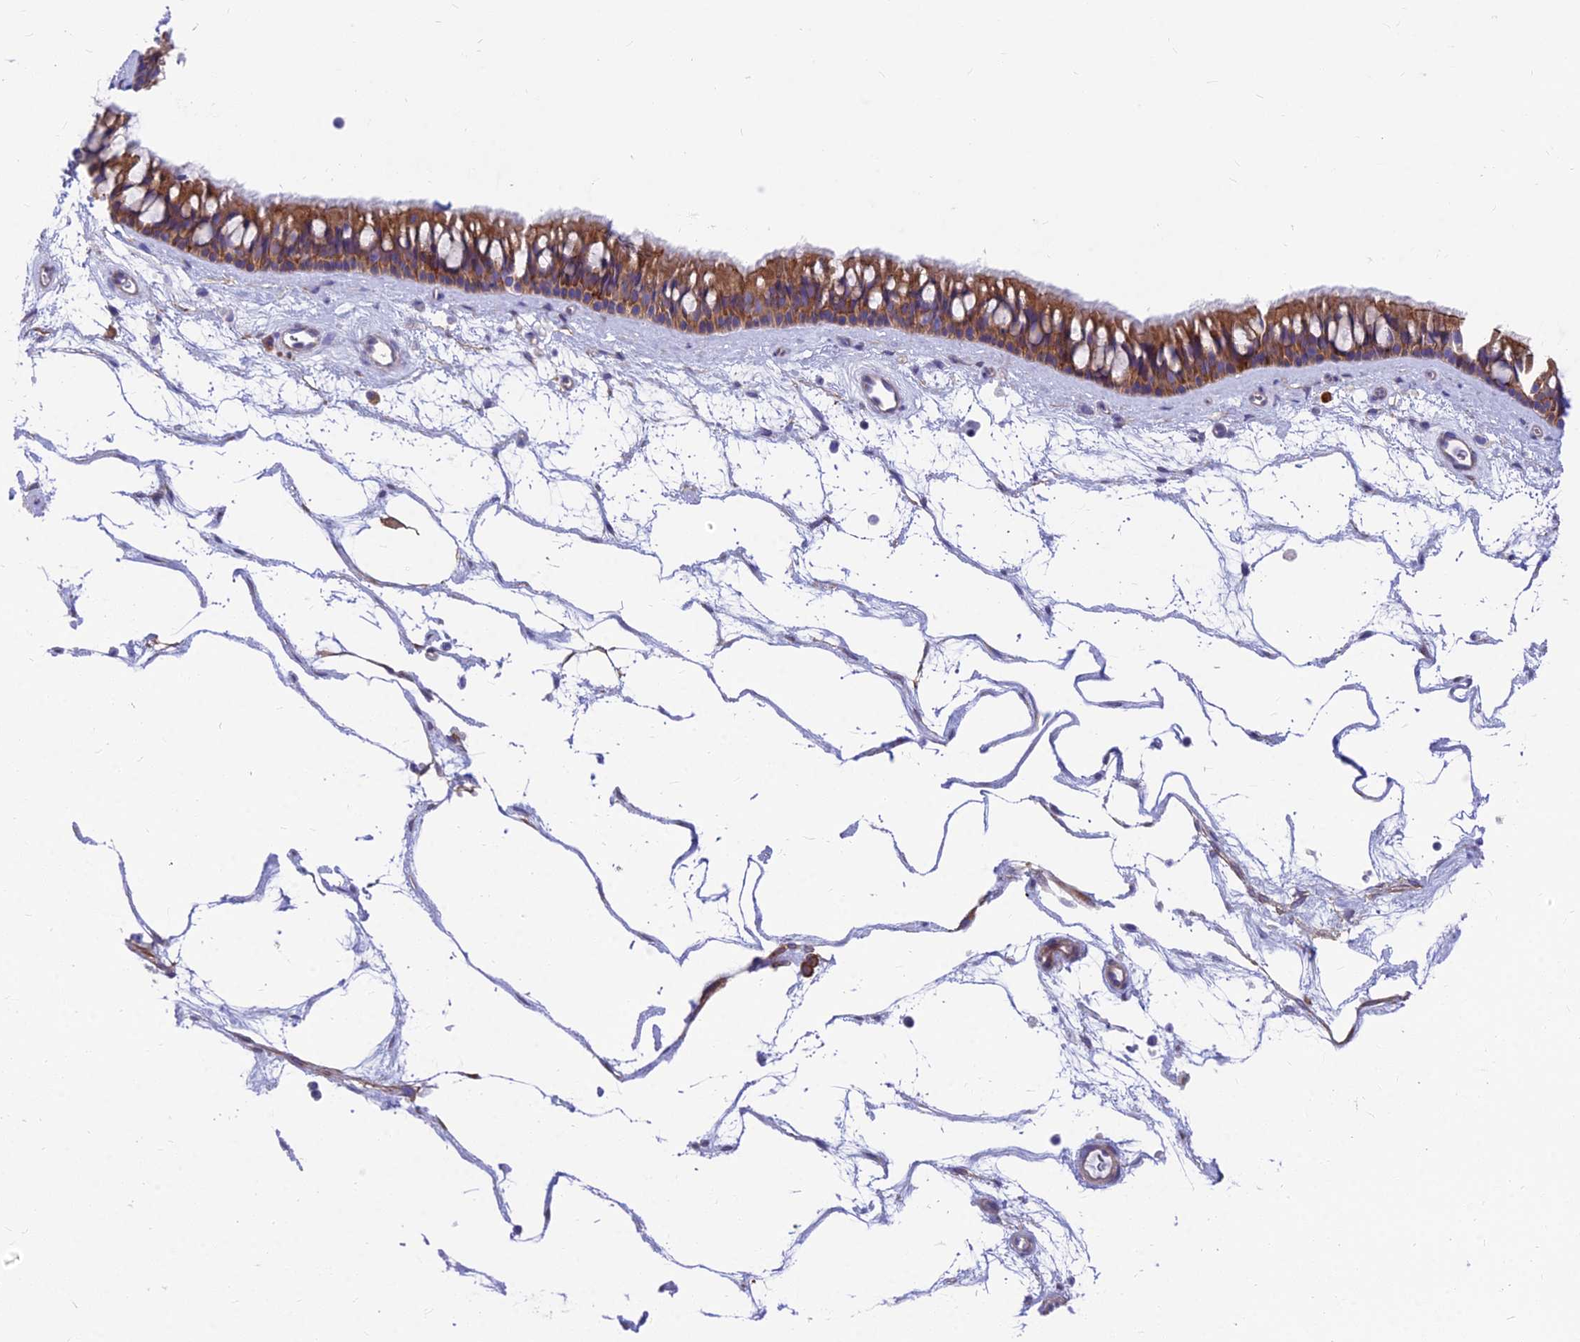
{"staining": {"intensity": "moderate", "quantity": ">75%", "location": "cytoplasmic/membranous"}, "tissue": "nasopharynx", "cell_type": "Respiratory epithelial cells", "image_type": "normal", "snomed": [{"axis": "morphology", "description": "Normal tissue, NOS"}, {"axis": "topography", "description": "Nasopharynx"}], "caption": "This image shows normal nasopharynx stained with immunohistochemistry (IHC) to label a protein in brown. The cytoplasmic/membranous of respiratory epithelial cells show moderate positivity for the protein. Nuclei are counter-stained blue.", "gene": "MVB12A", "patient": {"sex": "male", "age": 64}}